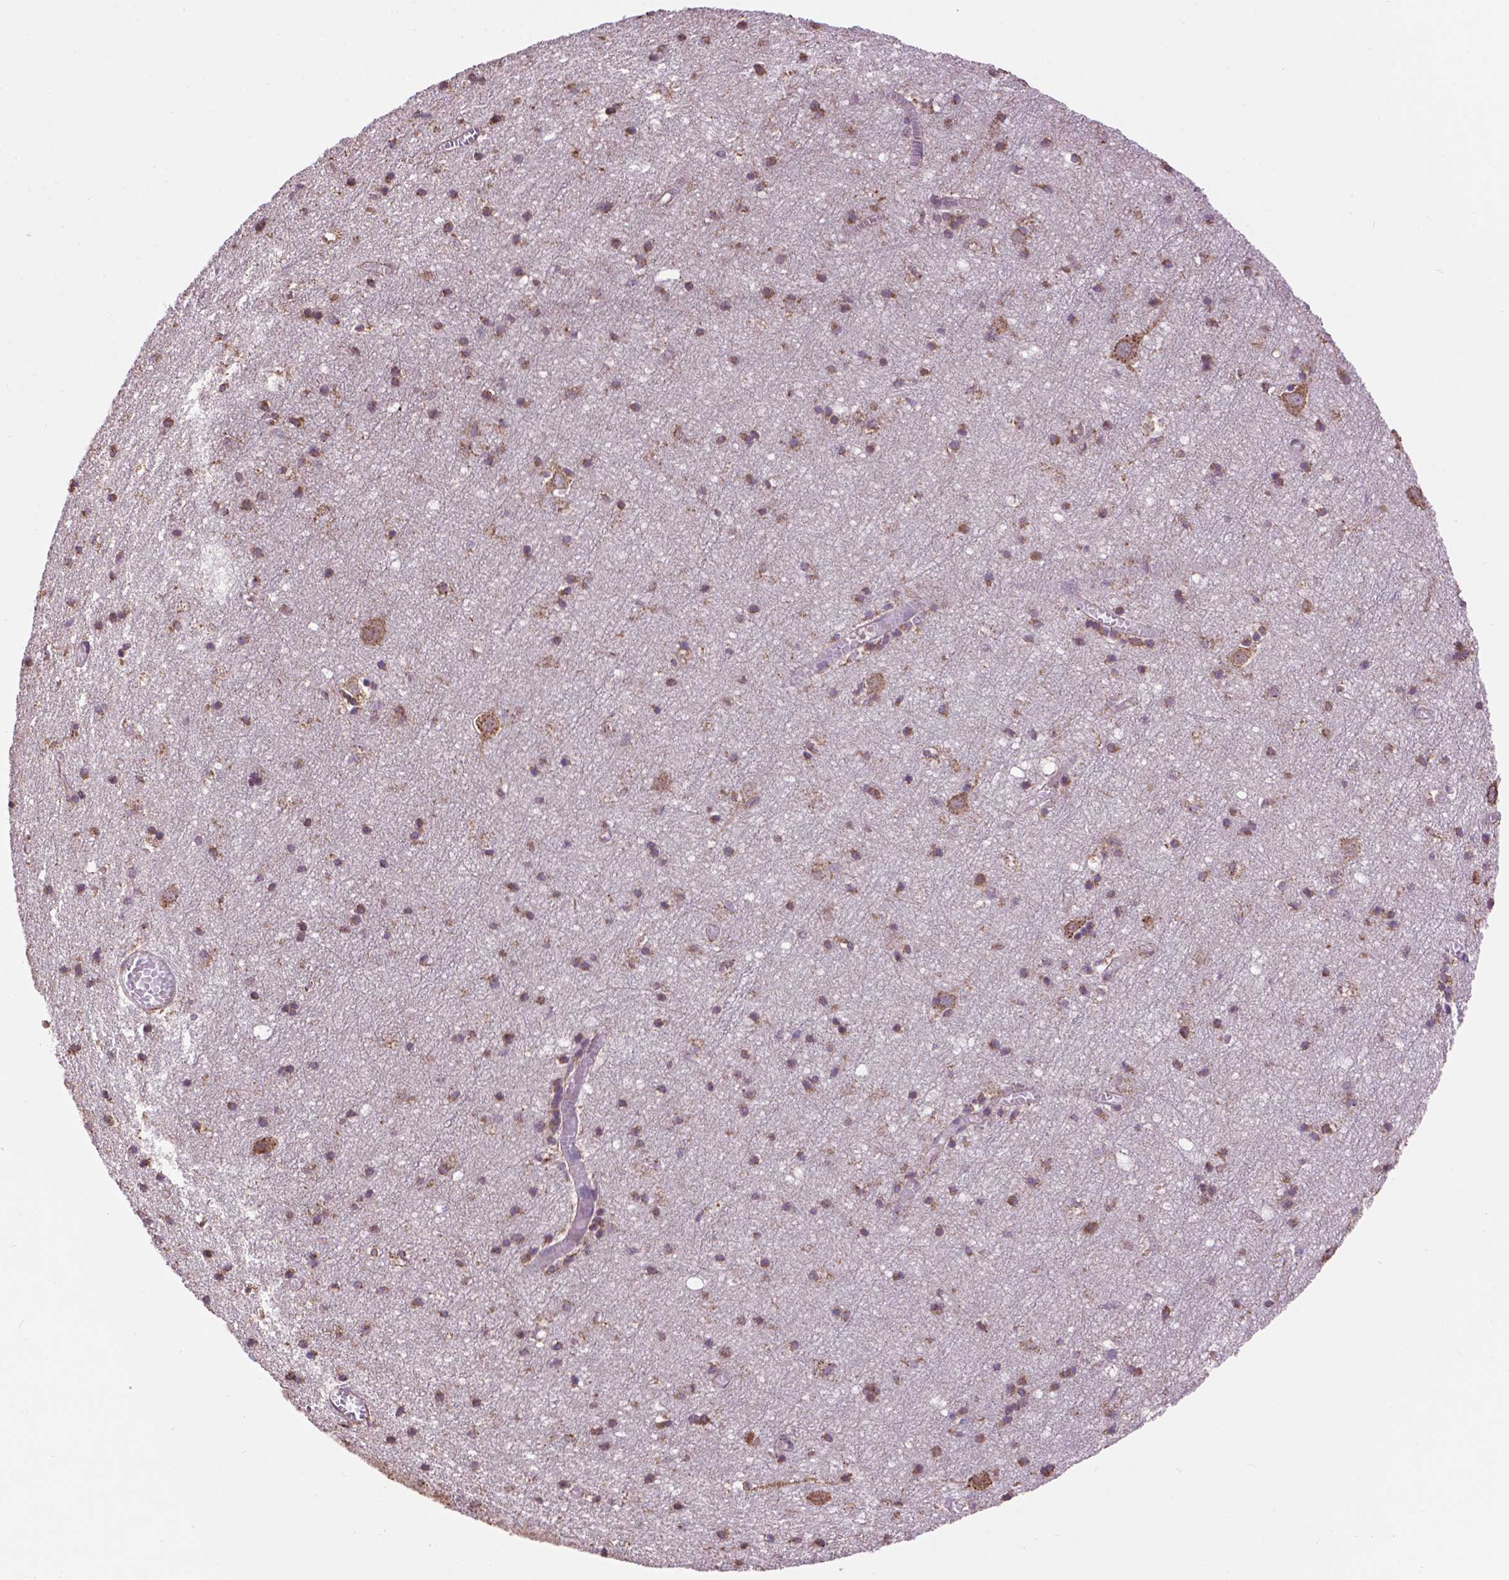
{"staining": {"intensity": "negative", "quantity": "none", "location": "none"}, "tissue": "cerebral cortex", "cell_type": "Endothelial cells", "image_type": "normal", "snomed": [{"axis": "morphology", "description": "Normal tissue, NOS"}, {"axis": "topography", "description": "Cerebral cortex"}], "caption": "A high-resolution histopathology image shows immunohistochemistry (IHC) staining of unremarkable cerebral cortex, which reveals no significant expression in endothelial cells.", "gene": "PPP2R5E", "patient": {"sex": "male", "age": 70}}